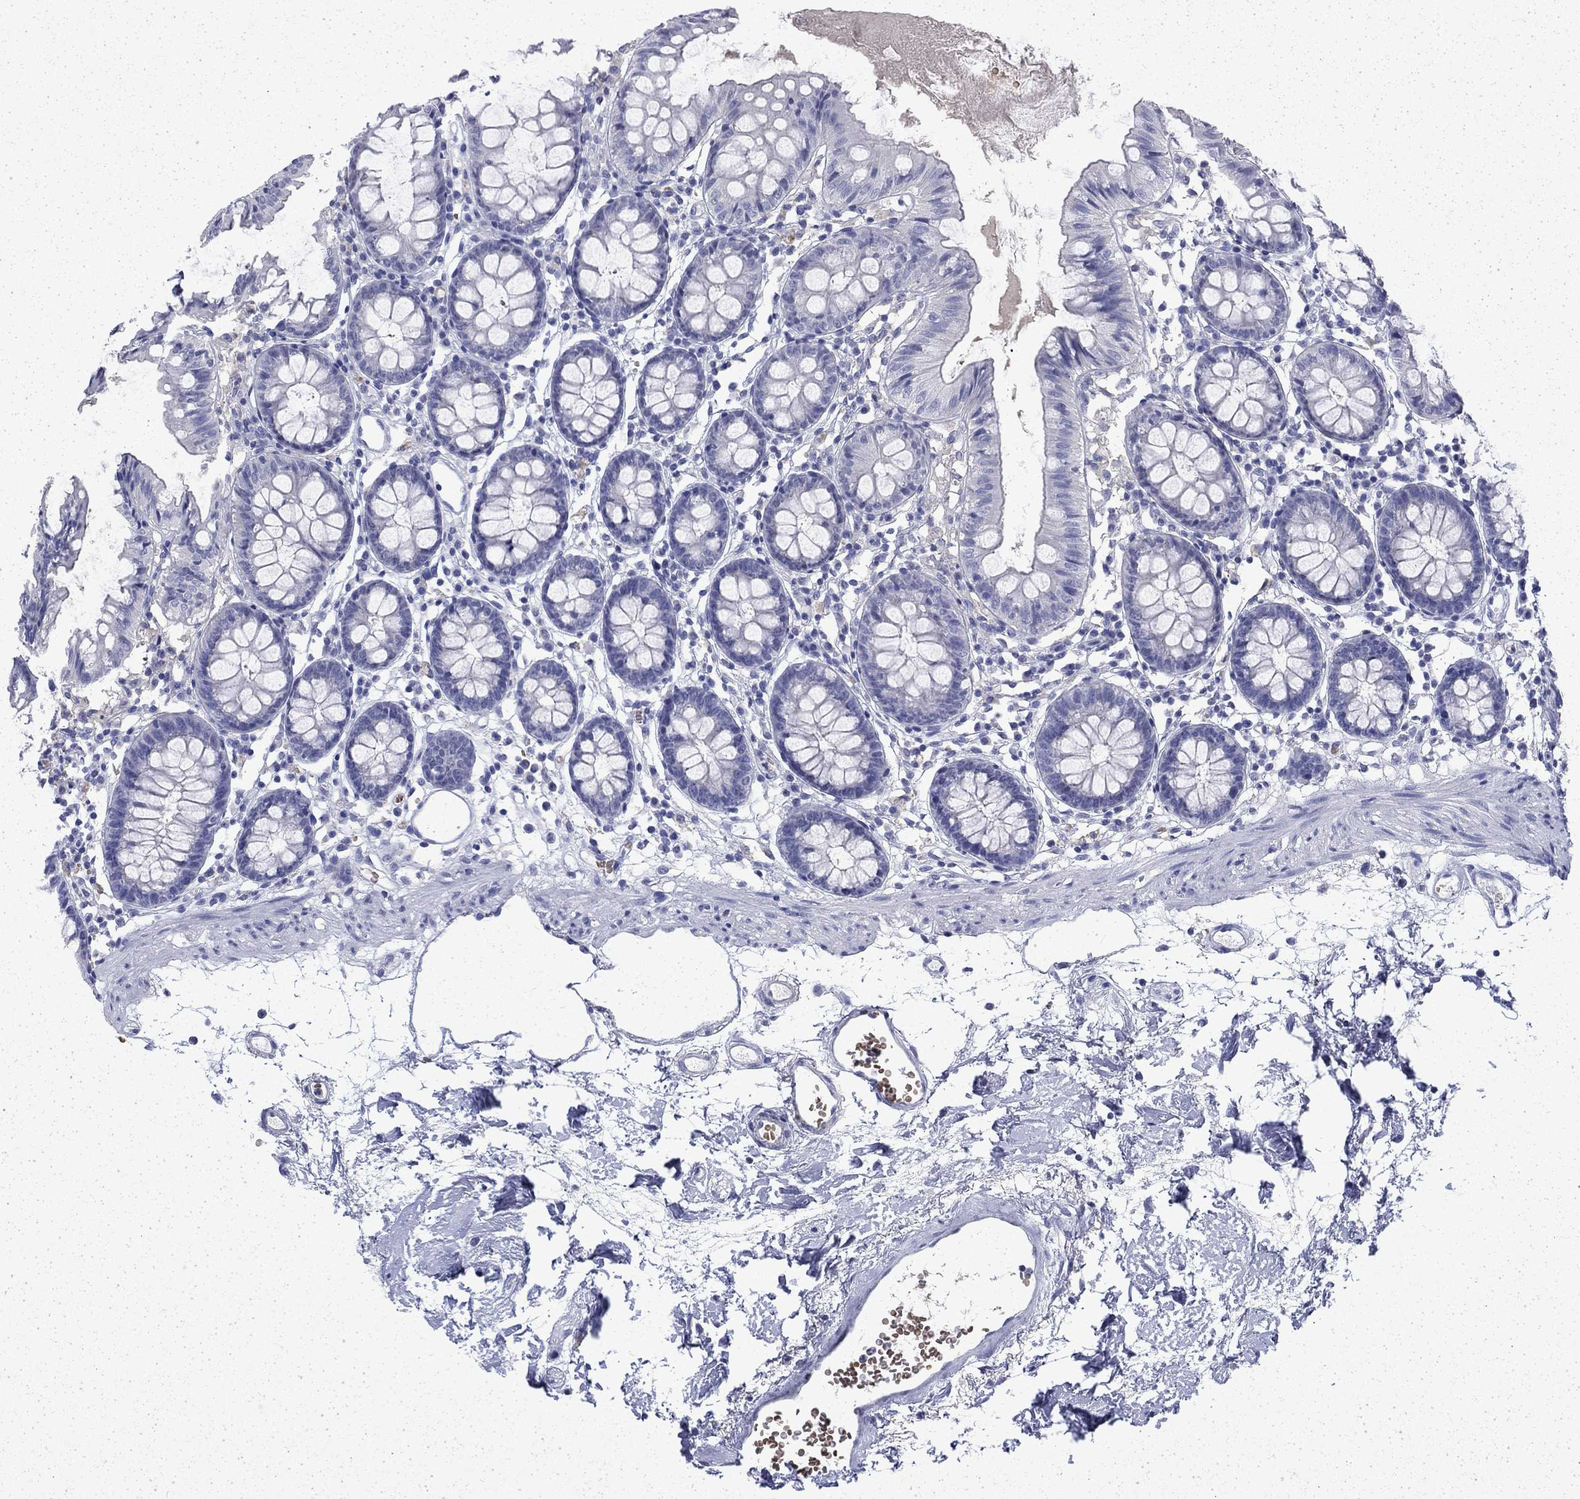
{"staining": {"intensity": "negative", "quantity": "none", "location": "none"}, "tissue": "colon", "cell_type": "Endothelial cells", "image_type": "normal", "snomed": [{"axis": "morphology", "description": "Normal tissue, NOS"}, {"axis": "topography", "description": "Colon"}], "caption": "A histopathology image of human colon is negative for staining in endothelial cells.", "gene": "ENPP6", "patient": {"sex": "female", "age": 84}}